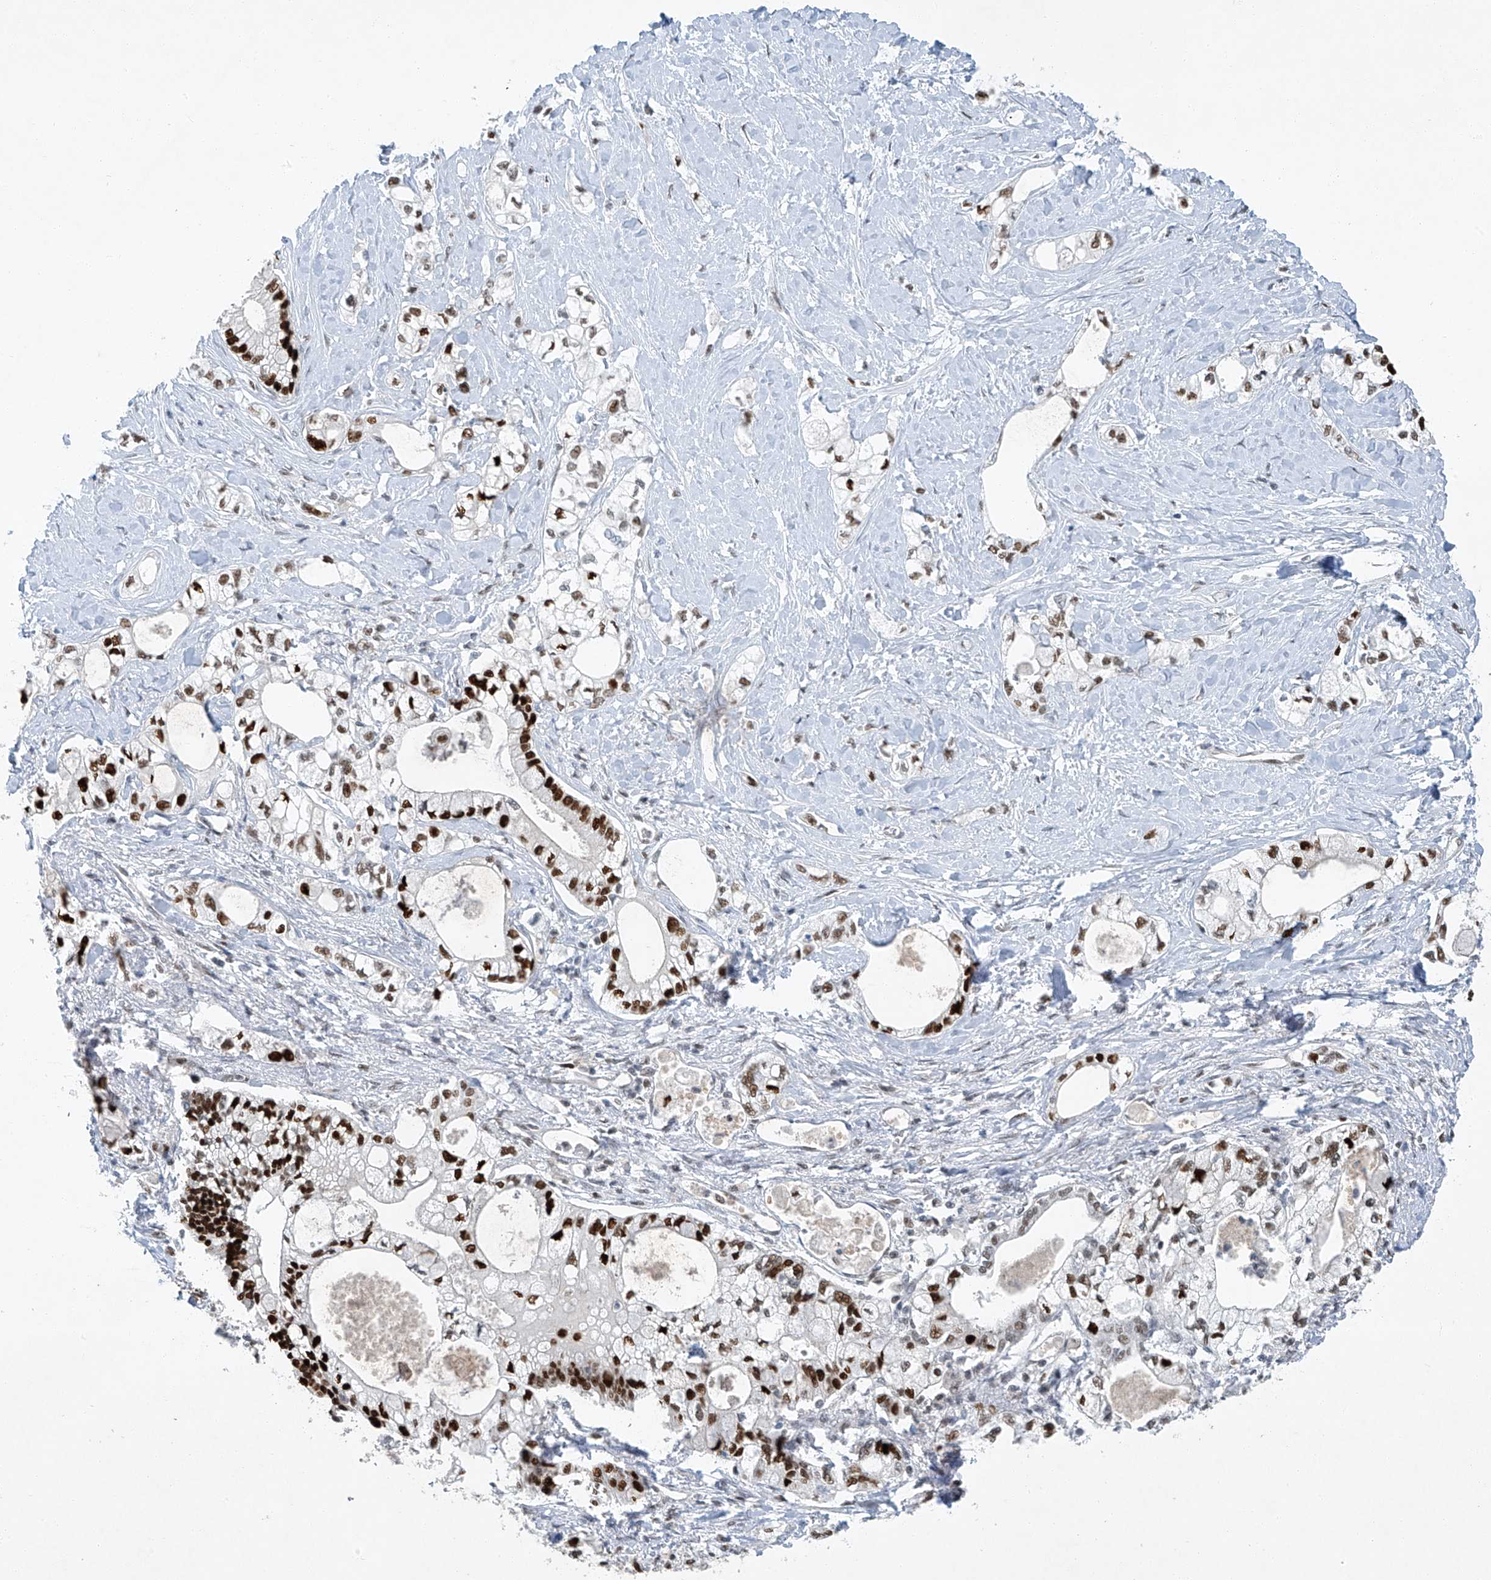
{"staining": {"intensity": "strong", "quantity": "25%-75%", "location": "nuclear"}, "tissue": "pancreatic cancer", "cell_type": "Tumor cells", "image_type": "cancer", "snomed": [{"axis": "morphology", "description": "Adenocarcinoma, NOS"}, {"axis": "topography", "description": "Pancreas"}], "caption": "Strong nuclear staining is identified in approximately 25%-75% of tumor cells in pancreatic adenocarcinoma. (brown staining indicates protein expression, while blue staining denotes nuclei).", "gene": "TAF8", "patient": {"sex": "male", "age": 70}}